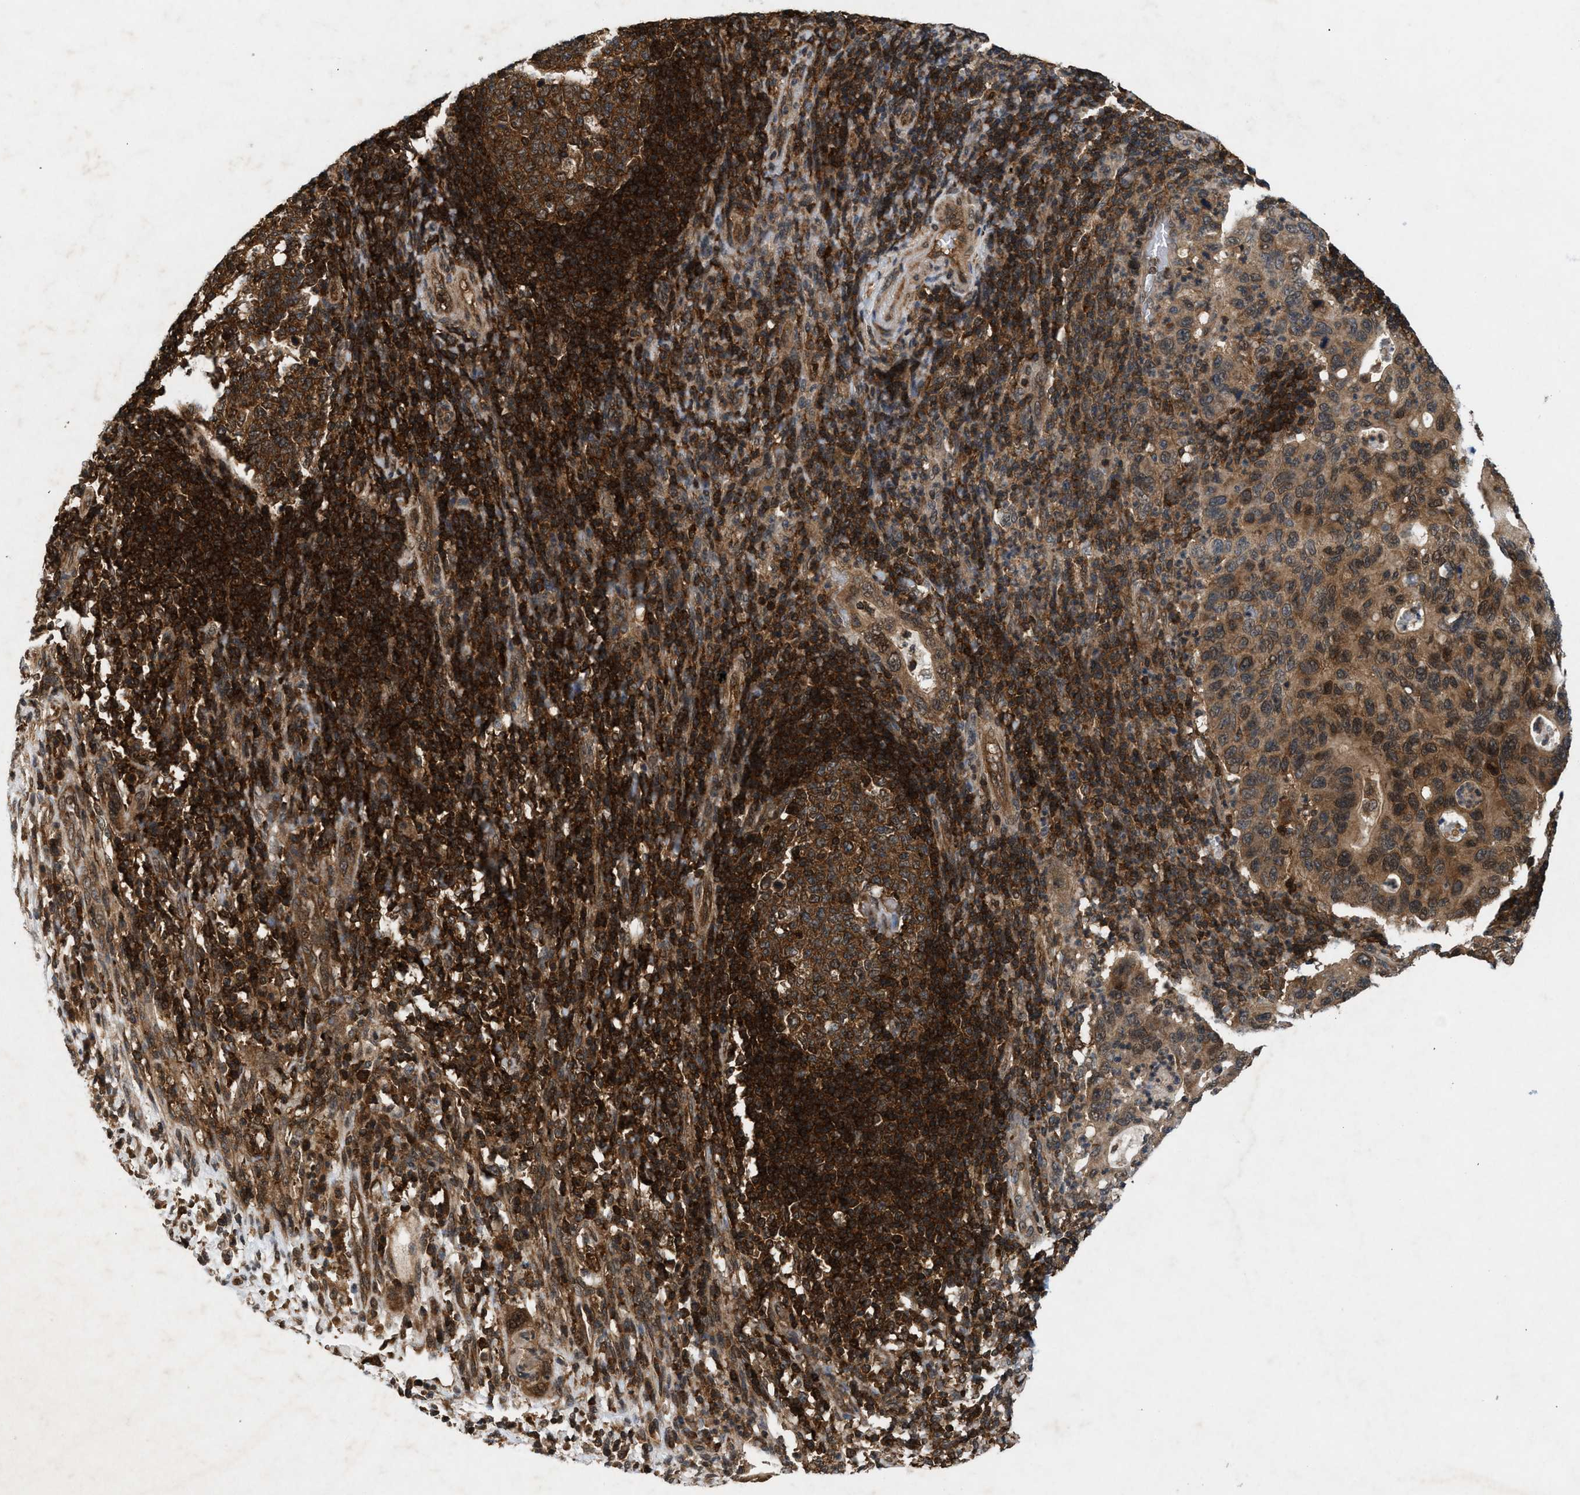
{"staining": {"intensity": "strong", "quantity": ">75%", "location": "cytoplasmic/membranous,nuclear"}, "tissue": "pancreatic cancer", "cell_type": "Tumor cells", "image_type": "cancer", "snomed": [{"axis": "morphology", "description": "Adenocarcinoma, NOS"}, {"axis": "topography", "description": "Pancreas"}], "caption": "Immunohistochemistry (IHC) image of neoplastic tissue: pancreatic adenocarcinoma stained using immunohistochemistry (IHC) reveals high levels of strong protein expression localized specifically in the cytoplasmic/membranous and nuclear of tumor cells, appearing as a cytoplasmic/membranous and nuclear brown color.", "gene": "OXSR1", "patient": {"sex": "female", "age": 71}}